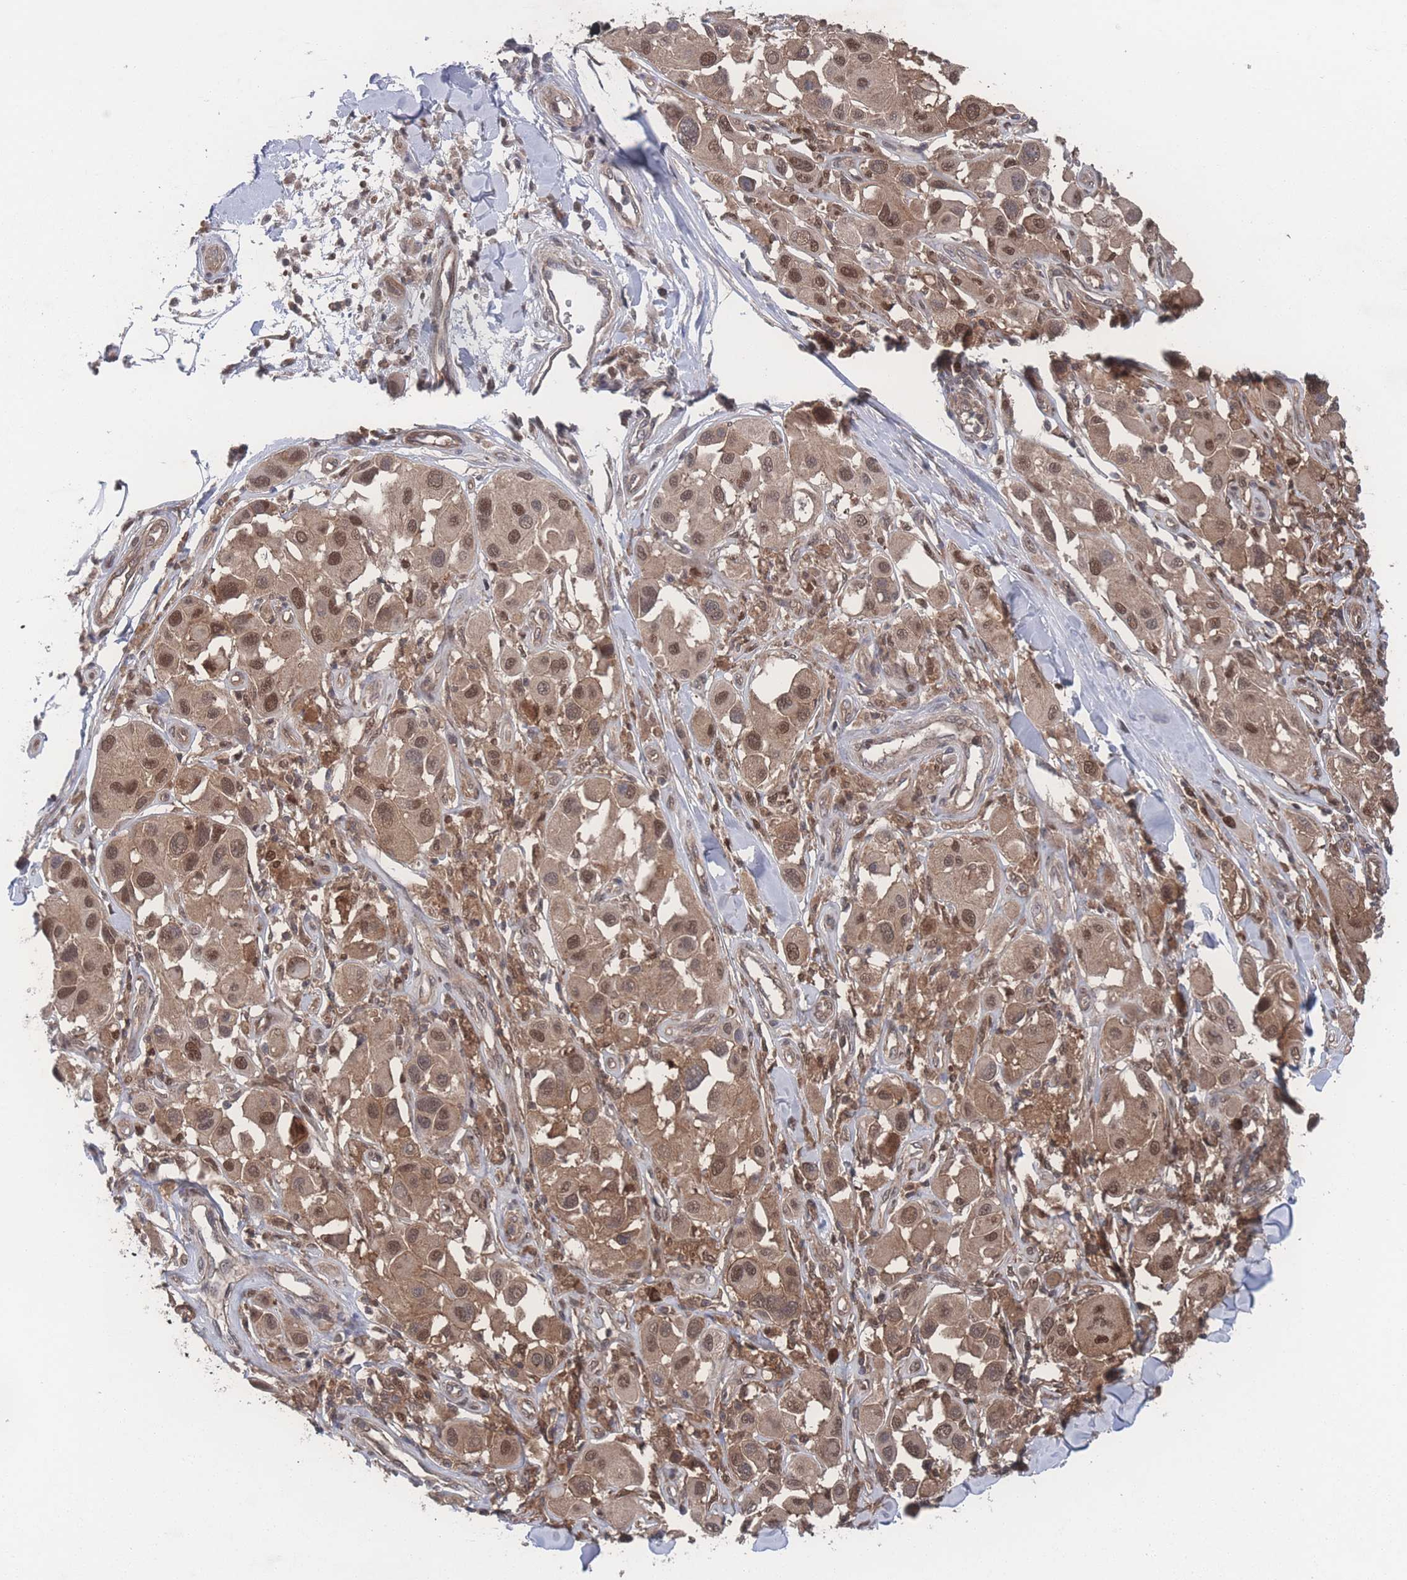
{"staining": {"intensity": "moderate", "quantity": ">75%", "location": "cytoplasmic/membranous,nuclear"}, "tissue": "melanoma", "cell_type": "Tumor cells", "image_type": "cancer", "snomed": [{"axis": "morphology", "description": "Malignant melanoma, Metastatic site"}, {"axis": "topography", "description": "Skin"}], "caption": "Protein analysis of malignant melanoma (metastatic site) tissue demonstrates moderate cytoplasmic/membranous and nuclear staining in about >75% of tumor cells.", "gene": "PSMA1", "patient": {"sex": "male", "age": 41}}